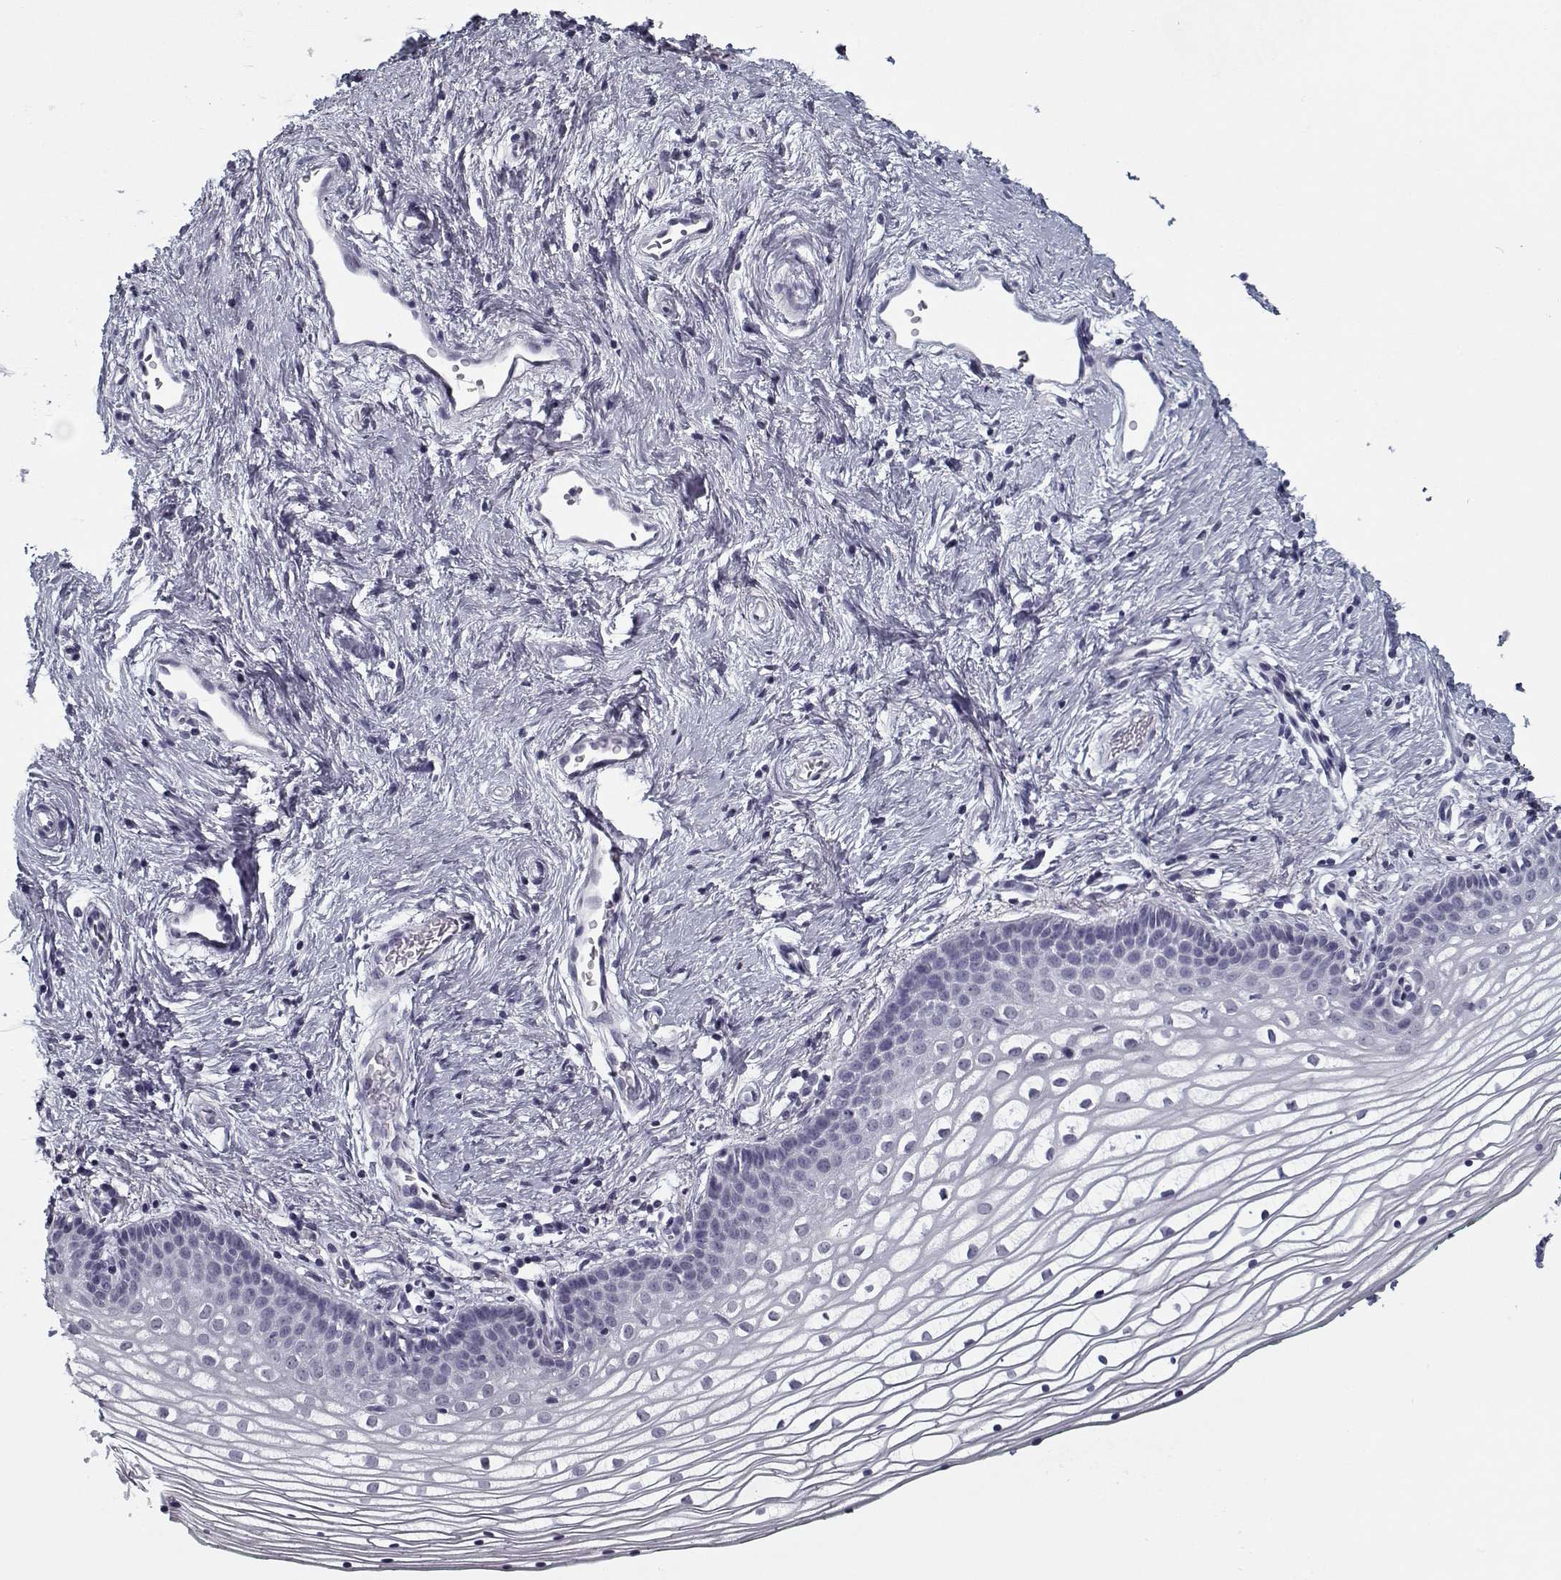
{"staining": {"intensity": "negative", "quantity": "none", "location": "none"}, "tissue": "vagina", "cell_type": "Squamous epithelial cells", "image_type": "normal", "snomed": [{"axis": "morphology", "description": "Normal tissue, NOS"}, {"axis": "topography", "description": "Vagina"}], "caption": "Photomicrograph shows no protein positivity in squamous epithelial cells of benign vagina.", "gene": "RNF32", "patient": {"sex": "female", "age": 36}}